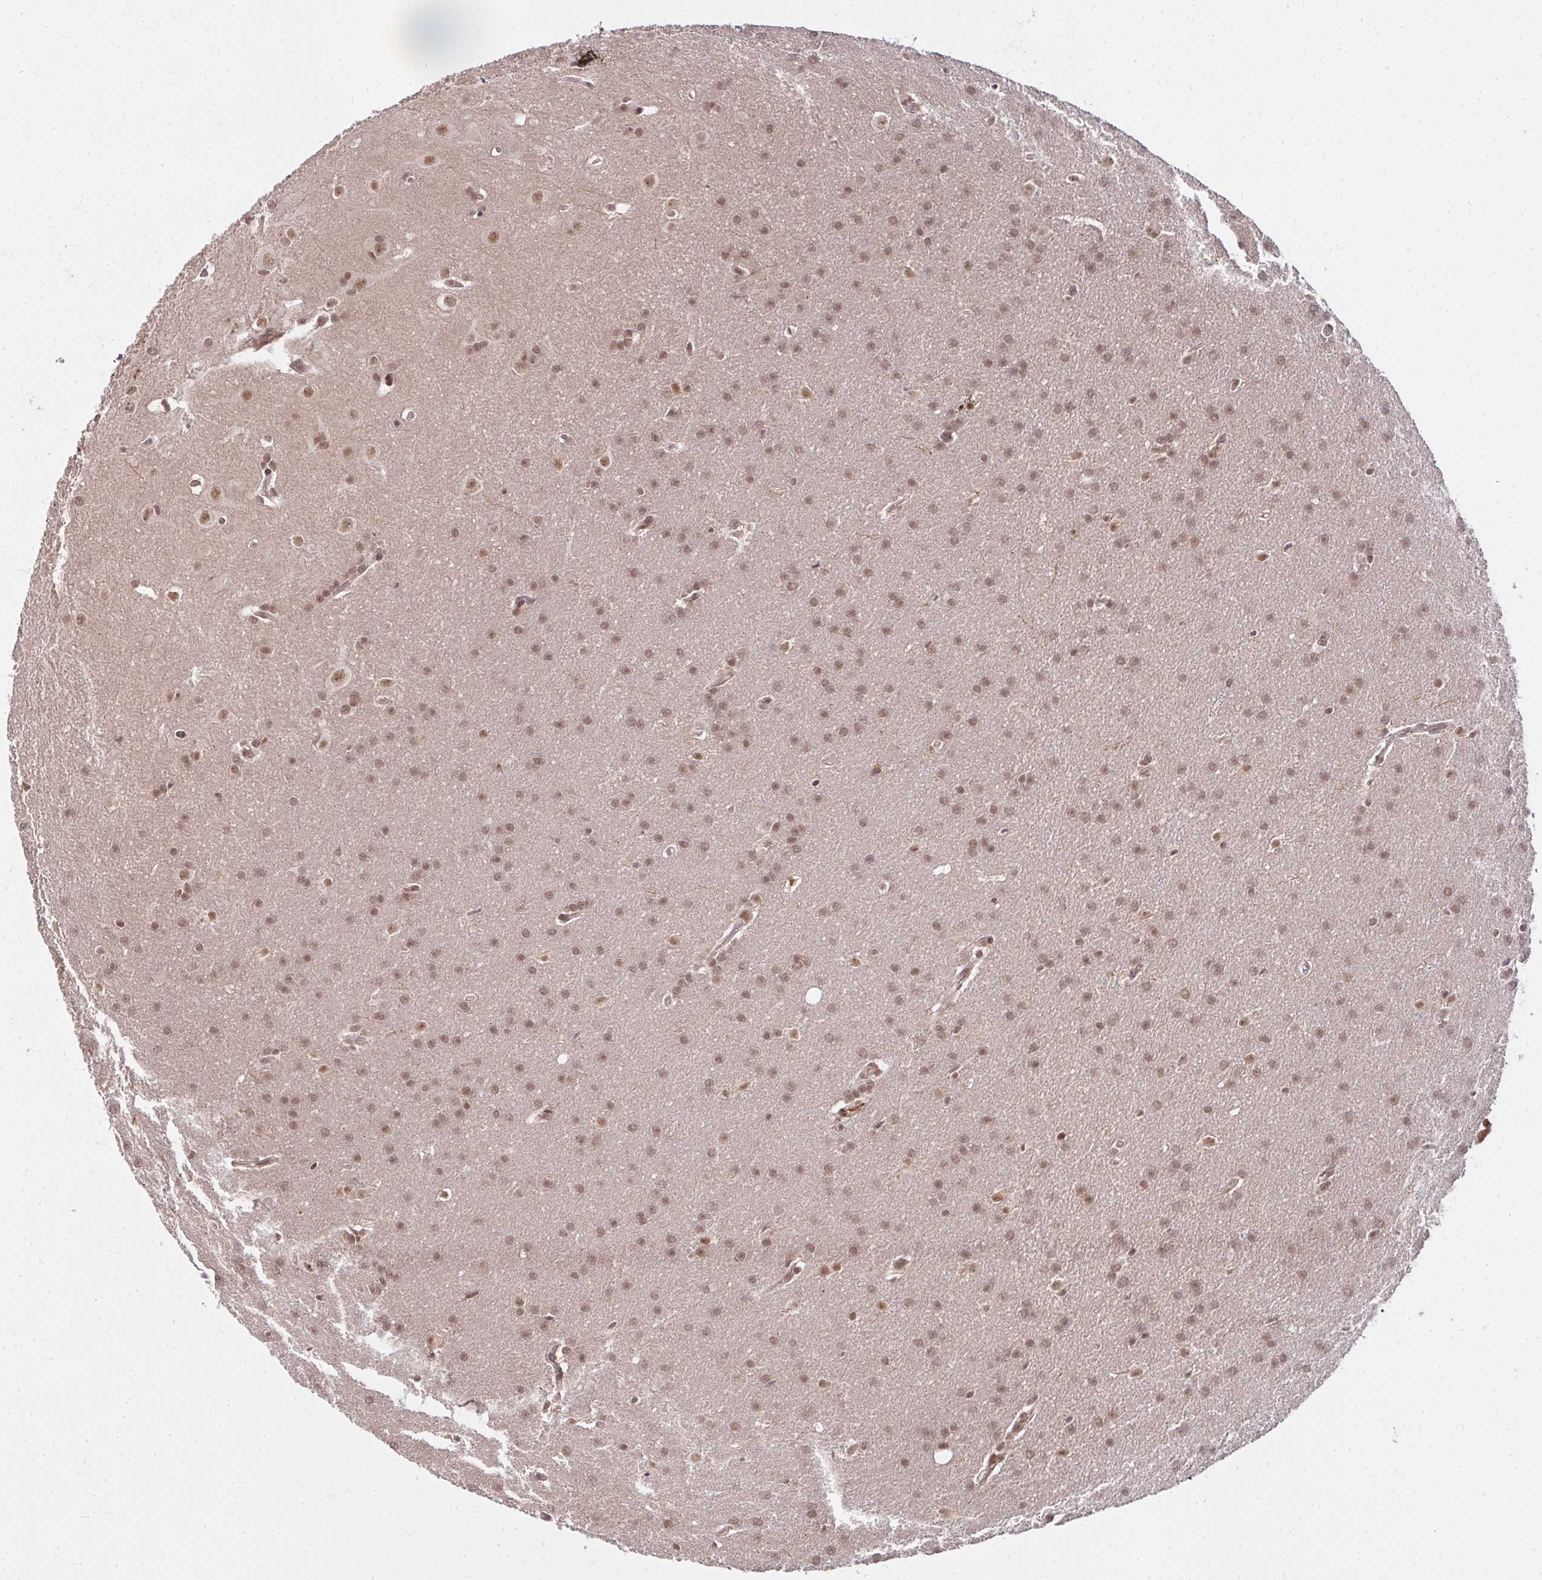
{"staining": {"intensity": "moderate", "quantity": ">75%", "location": "nuclear"}, "tissue": "glioma", "cell_type": "Tumor cells", "image_type": "cancer", "snomed": [{"axis": "morphology", "description": "Glioma, malignant, Low grade"}, {"axis": "topography", "description": "Brain"}], "caption": "The histopathology image exhibits immunohistochemical staining of low-grade glioma (malignant). There is moderate nuclear staining is seen in about >75% of tumor cells. The protein of interest is shown in brown color, while the nuclei are stained blue.", "gene": "GTF3C6", "patient": {"sex": "female", "age": 32}}